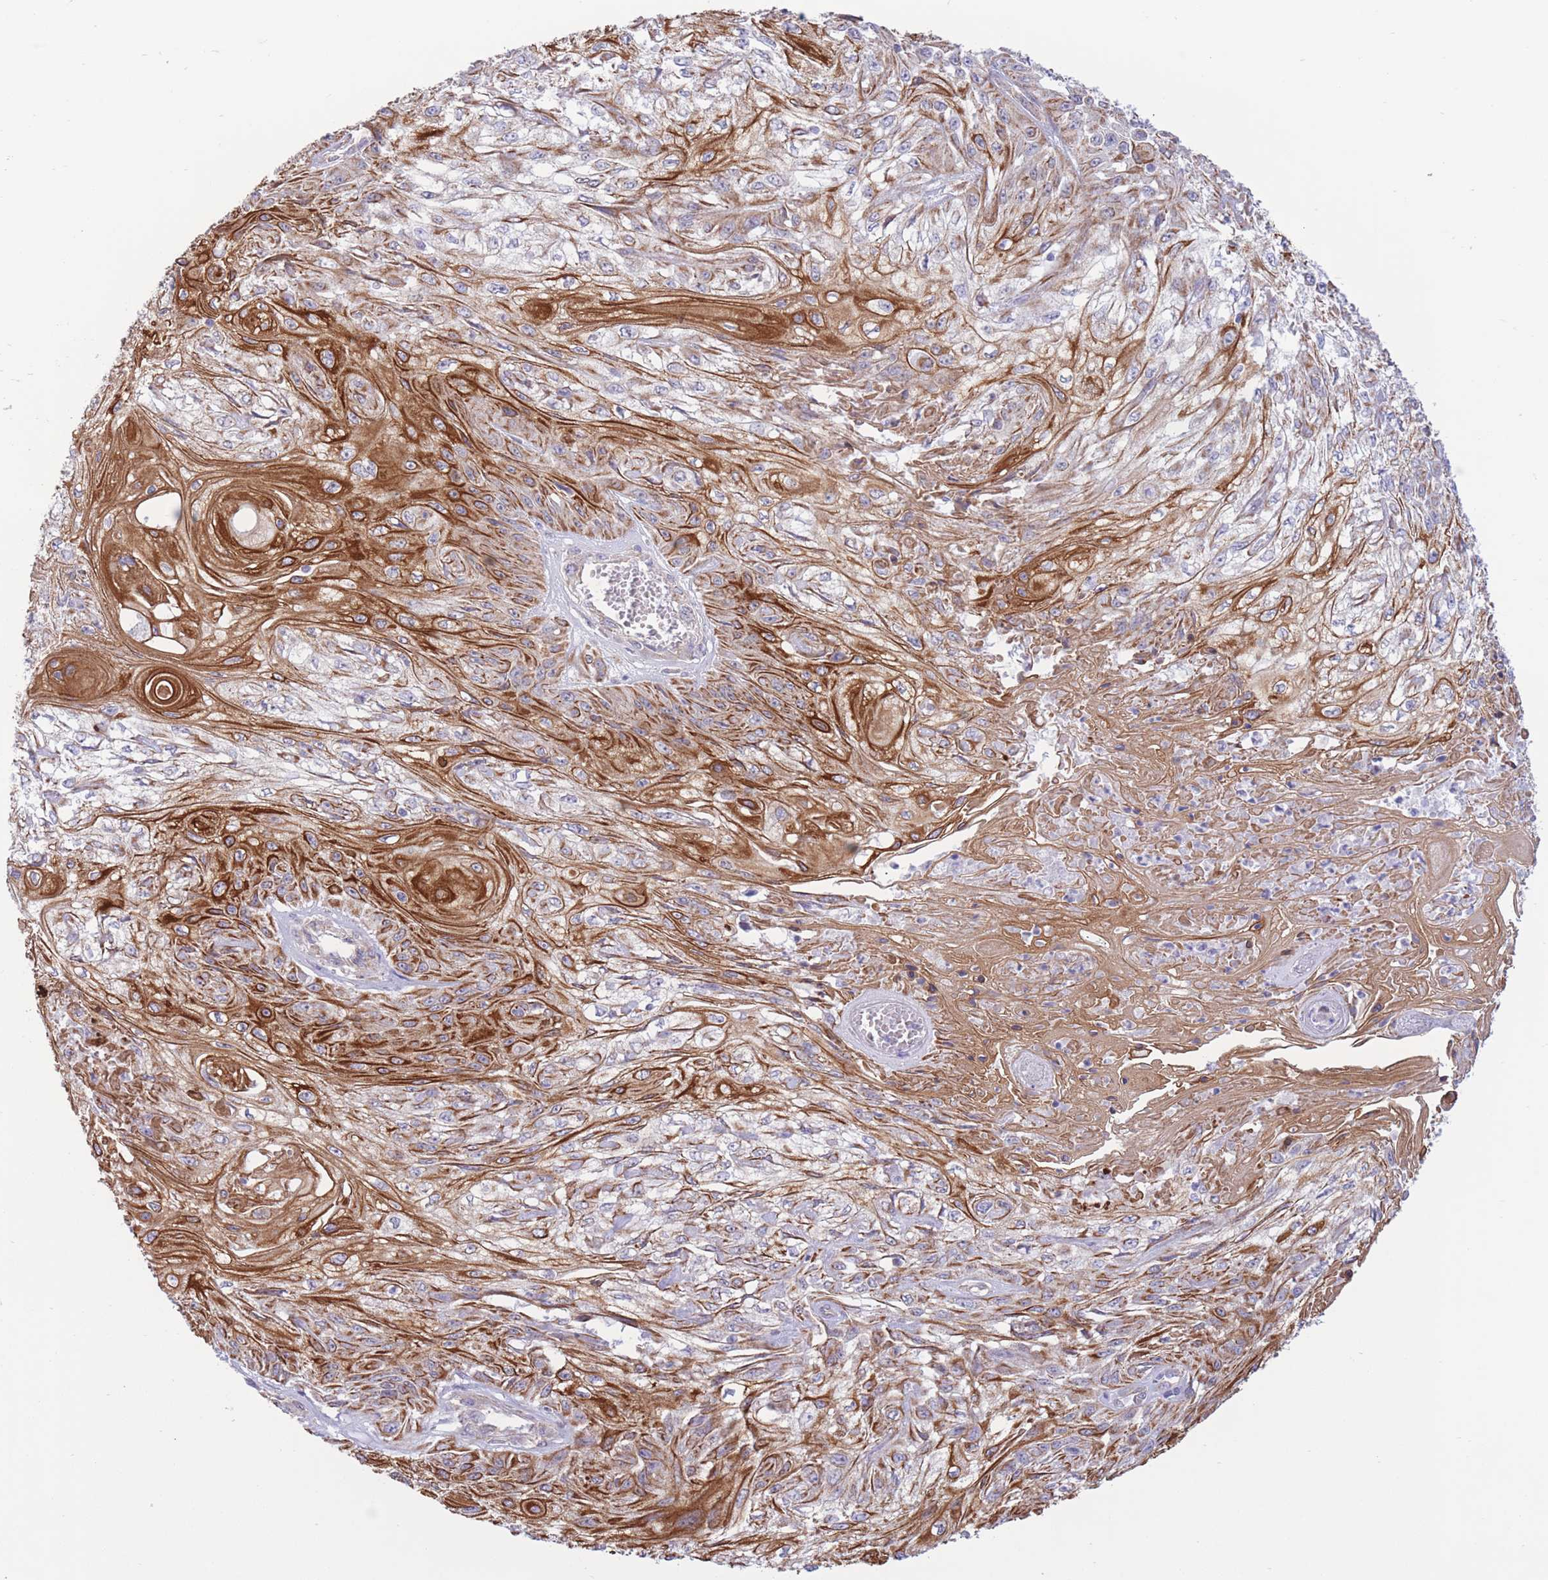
{"staining": {"intensity": "strong", "quantity": ">75%", "location": "cytoplasmic/membranous"}, "tissue": "skin cancer", "cell_type": "Tumor cells", "image_type": "cancer", "snomed": [{"axis": "morphology", "description": "Squamous cell carcinoma, NOS"}, {"axis": "morphology", "description": "Squamous cell carcinoma, metastatic, NOS"}, {"axis": "topography", "description": "Skin"}, {"axis": "topography", "description": "Lymph node"}], "caption": "Immunohistochemistry (DAB) staining of skin cancer shows strong cytoplasmic/membranous protein expression in approximately >75% of tumor cells.", "gene": "MRPS31", "patient": {"sex": "male", "age": 75}}